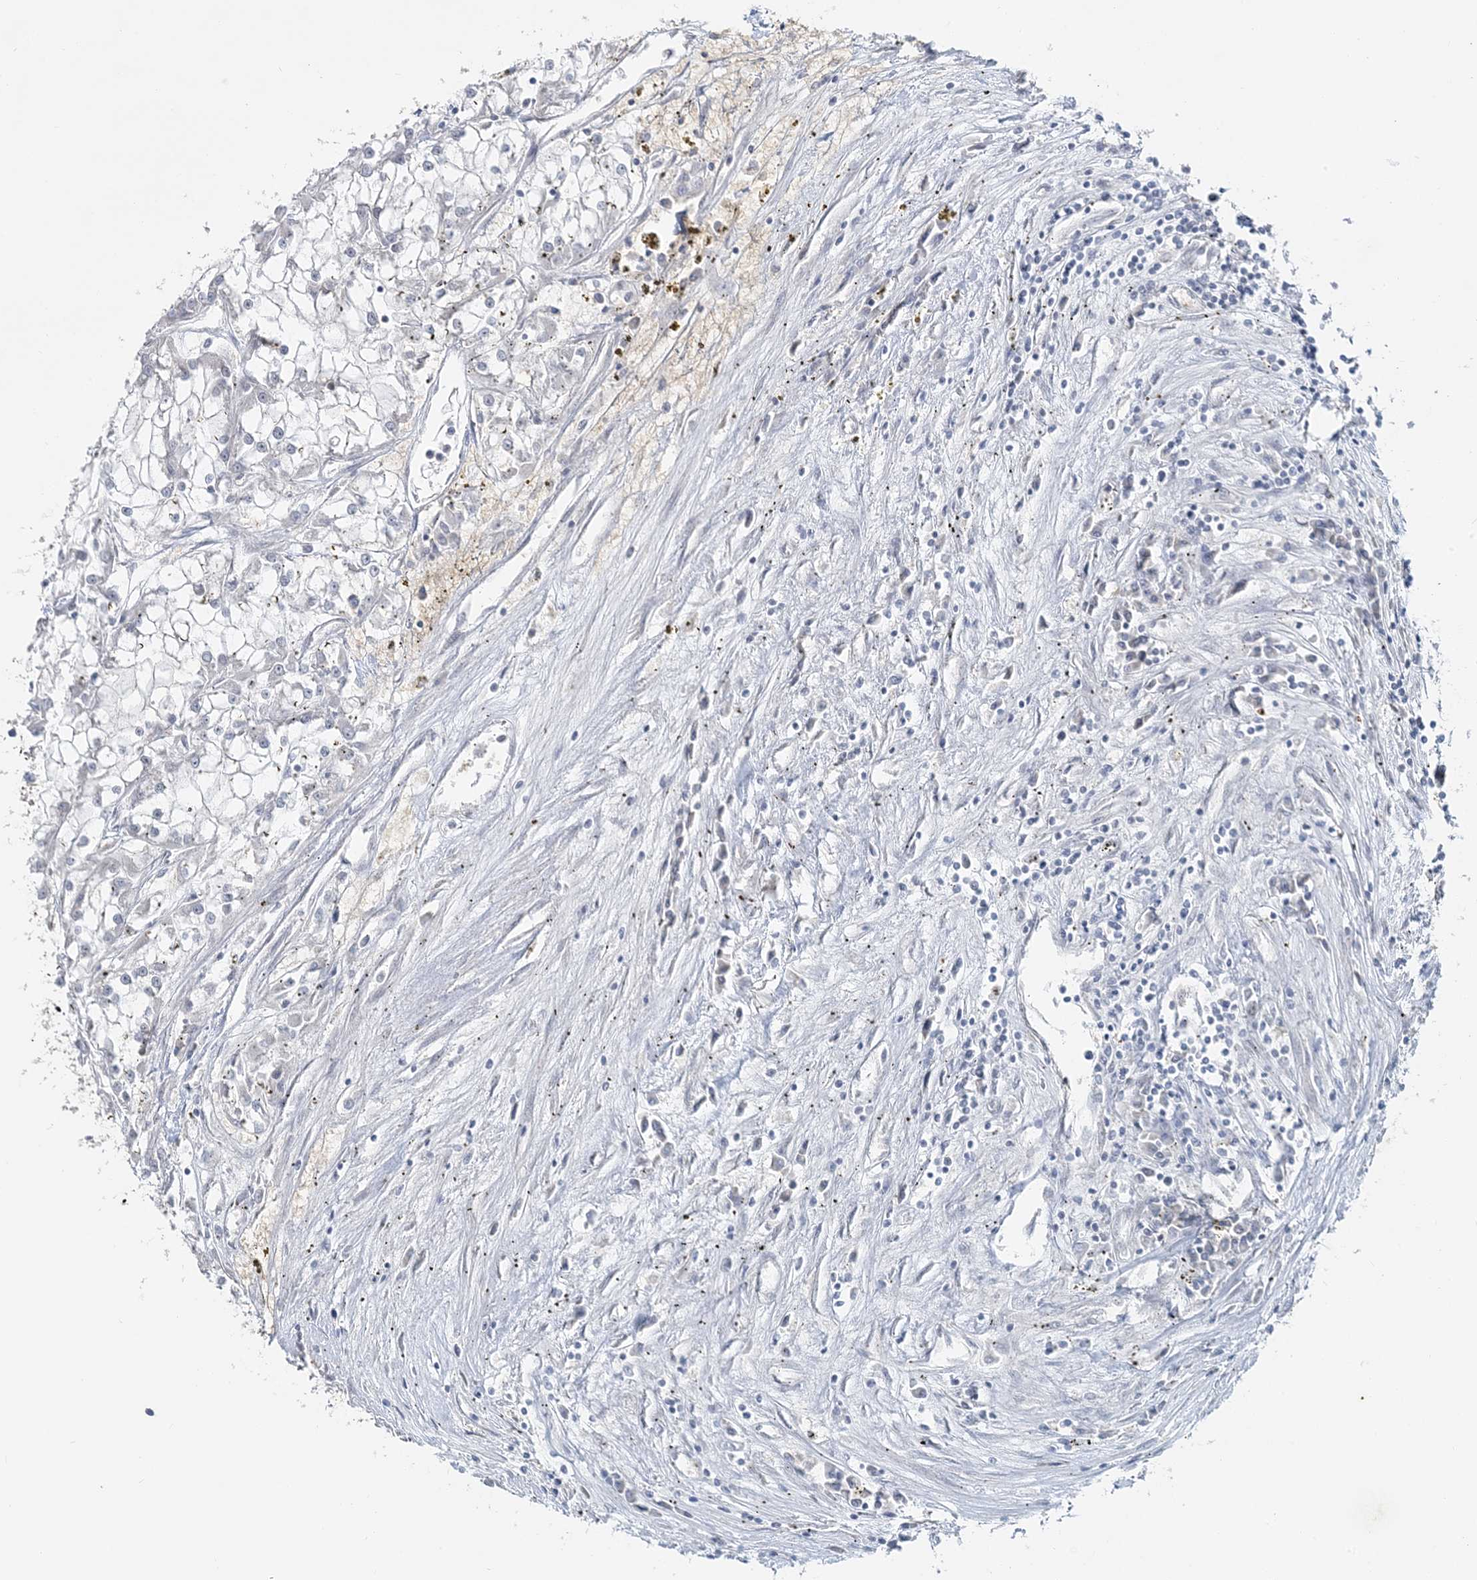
{"staining": {"intensity": "negative", "quantity": "none", "location": "none"}, "tissue": "renal cancer", "cell_type": "Tumor cells", "image_type": "cancer", "snomed": [{"axis": "morphology", "description": "Adenocarcinoma, NOS"}, {"axis": "topography", "description": "Kidney"}], "caption": "An immunohistochemistry histopathology image of renal cancer (adenocarcinoma) is shown. There is no staining in tumor cells of renal cancer (adenocarcinoma).", "gene": "LEXM", "patient": {"sex": "female", "age": 52}}